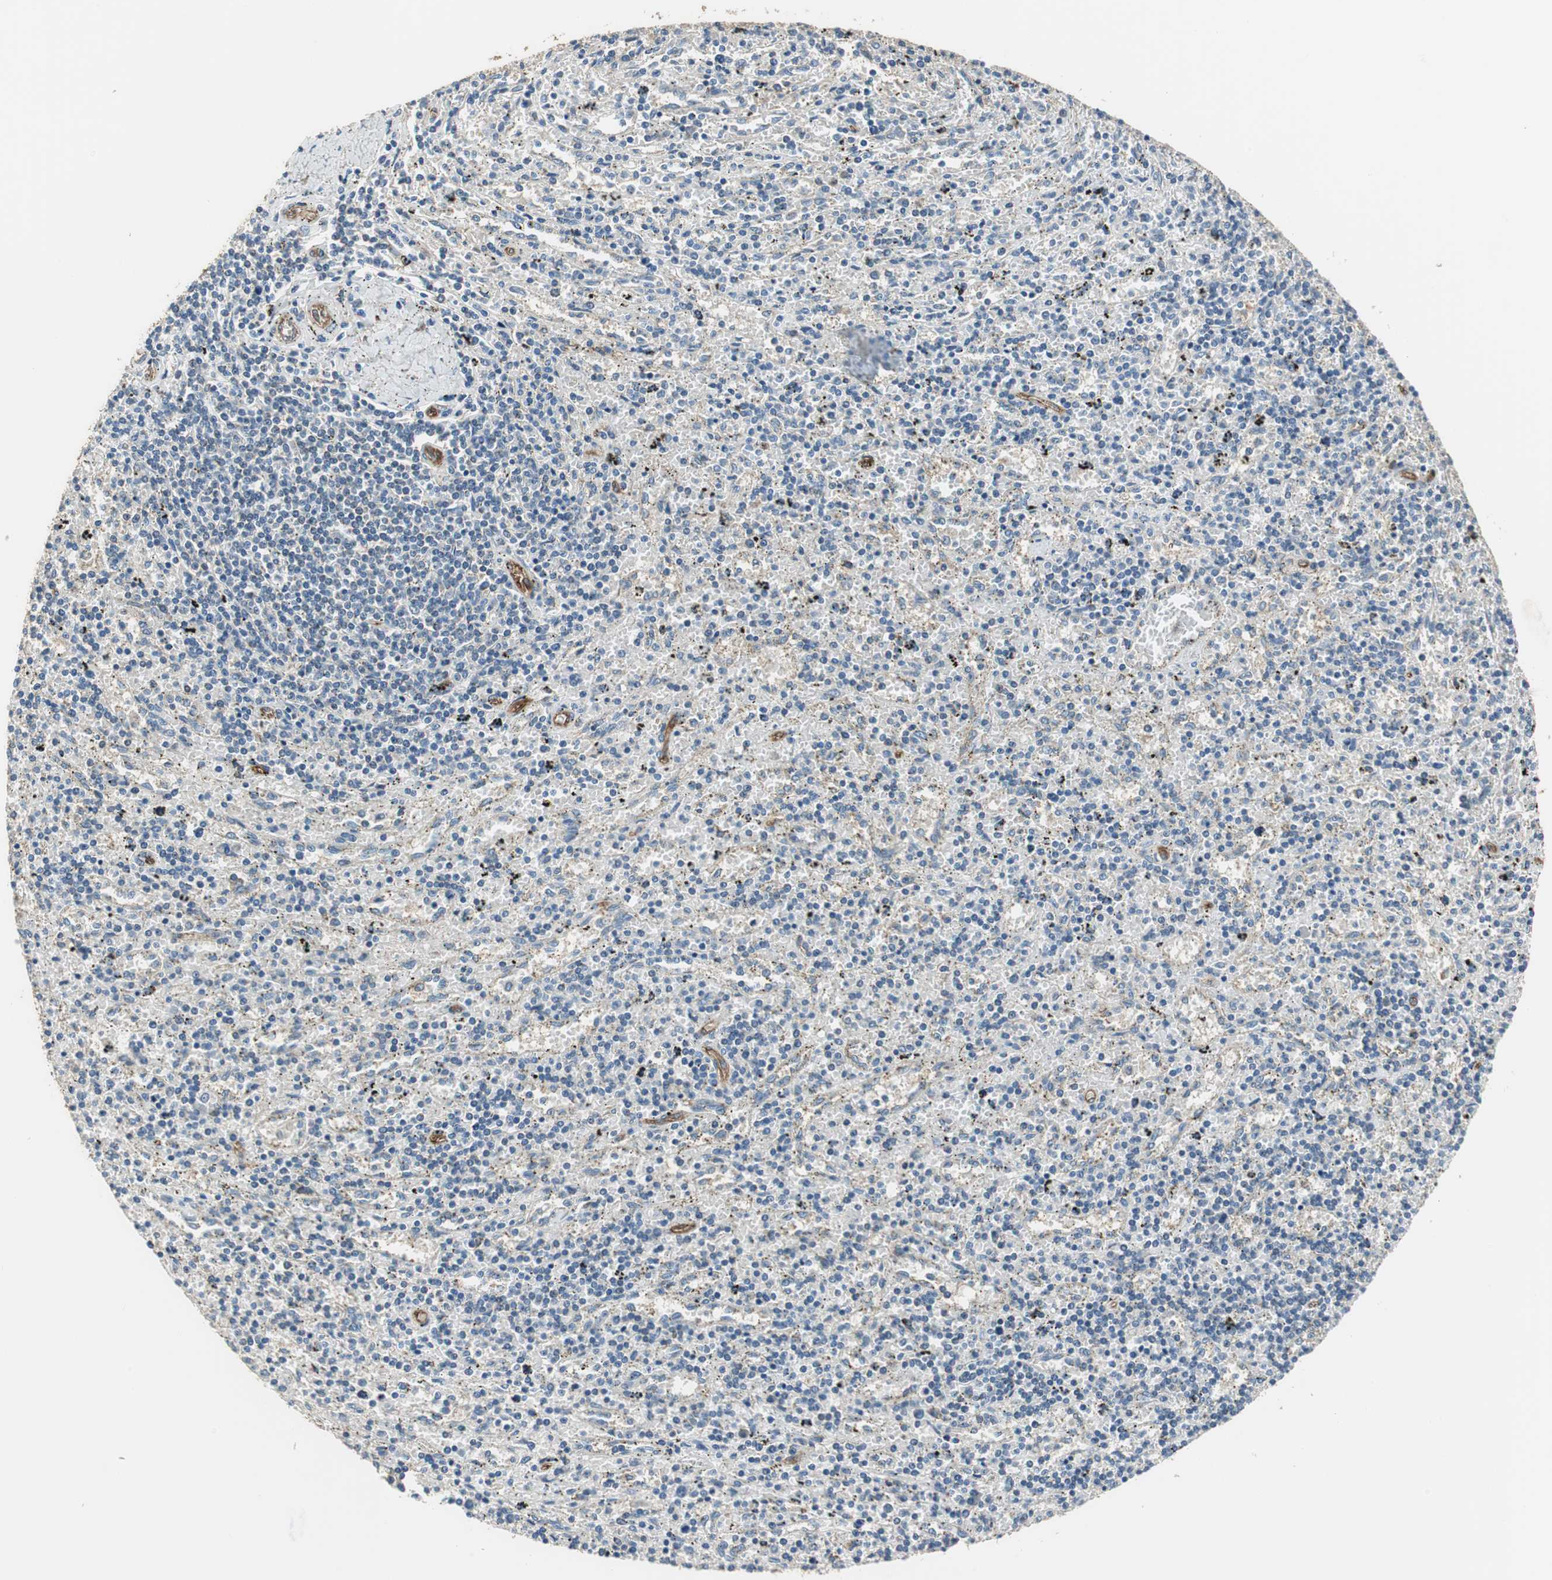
{"staining": {"intensity": "weak", "quantity": "25%-75%", "location": "cytoplasmic/membranous"}, "tissue": "lymphoma", "cell_type": "Tumor cells", "image_type": "cancer", "snomed": [{"axis": "morphology", "description": "Malignant lymphoma, non-Hodgkin's type, Low grade"}, {"axis": "topography", "description": "Spleen"}], "caption": "Brown immunohistochemical staining in human lymphoma reveals weak cytoplasmic/membranous positivity in about 25%-75% of tumor cells.", "gene": "MSTO1", "patient": {"sex": "male", "age": 76}}